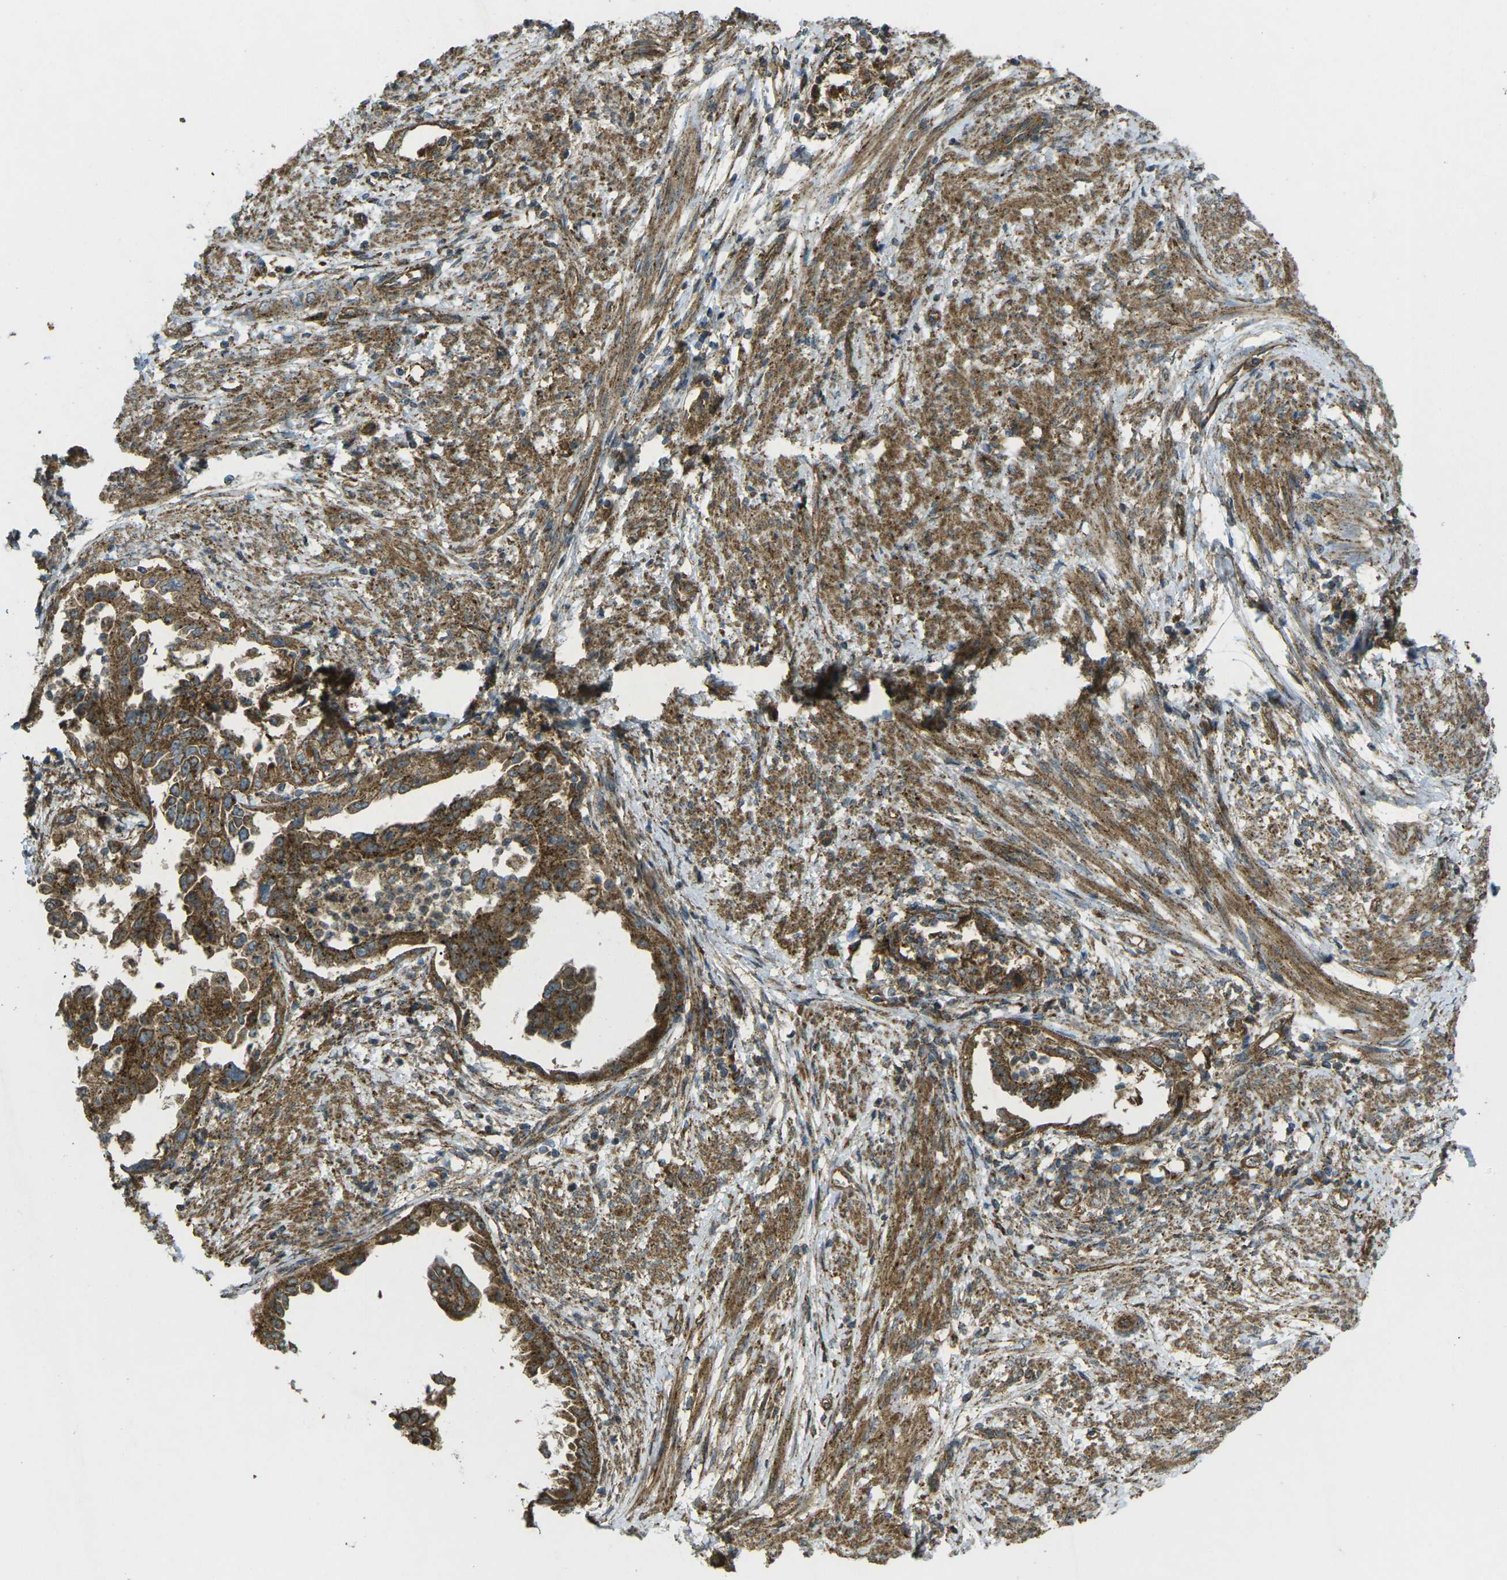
{"staining": {"intensity": "strong", "quantity": ">75%", "location": "cytoplasmic/membranous"}, "tissue": "endometrial cancer", "cell_type": "Tumor cells", "image_type": "cancer", "snomed": [{"axis": "morphology", "description": "Adenocarcinoma, NOS"}, {"axis": "topography", "description": "Endometrium"}], "caption": "Endometrial cancer (adenocarcinoma) stained for a protein reveals strong cytoplasmic/membranous positivity in tumor cells.", "gene": "CHMP3", "patient": {"sex": "female", "age": 85}}